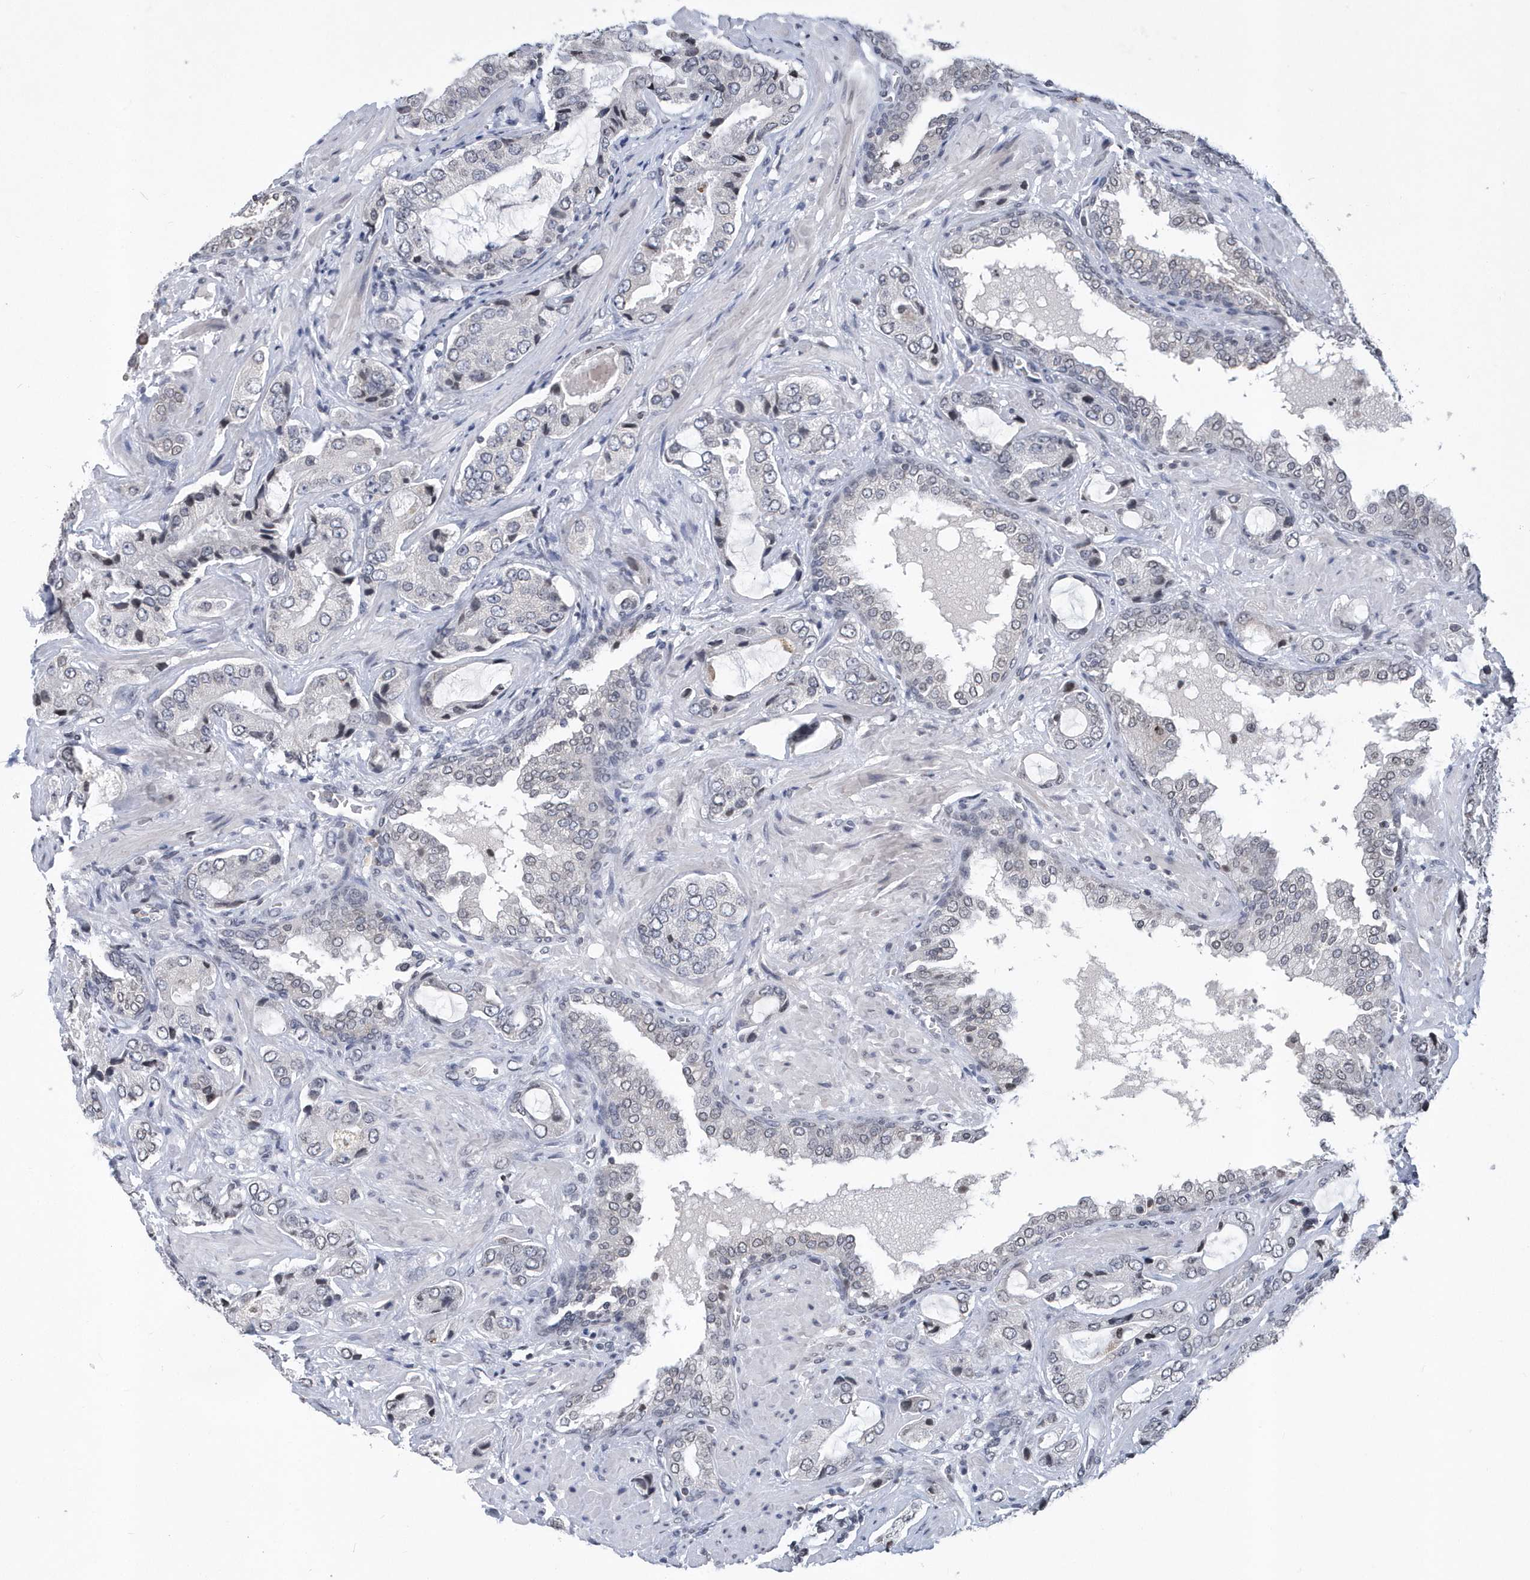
{"staining": {"intensity": "negative", "quantity": "none", "location": "none"}, "tissue": "prostate cancer", "cell_type": "Tumor cells", "image_type": "cancer", "snomed": [{"axis": "morphology", "description": "Normal tissue, NOS"}, {"axis": "morphology", "description": "Adenocarcinoma, High grade"}, {"axis": "topography", "description": "Prostate"}, {"axis": "topography", "description": "Peripheral nerve tissue"}], "caption": "Tumor cells are negative for brown protein staining in prostate cancer (high-grade adenocarcinoma).", "gene": "VWA5B2", "patient": {"sex": "male", "age": 59}}